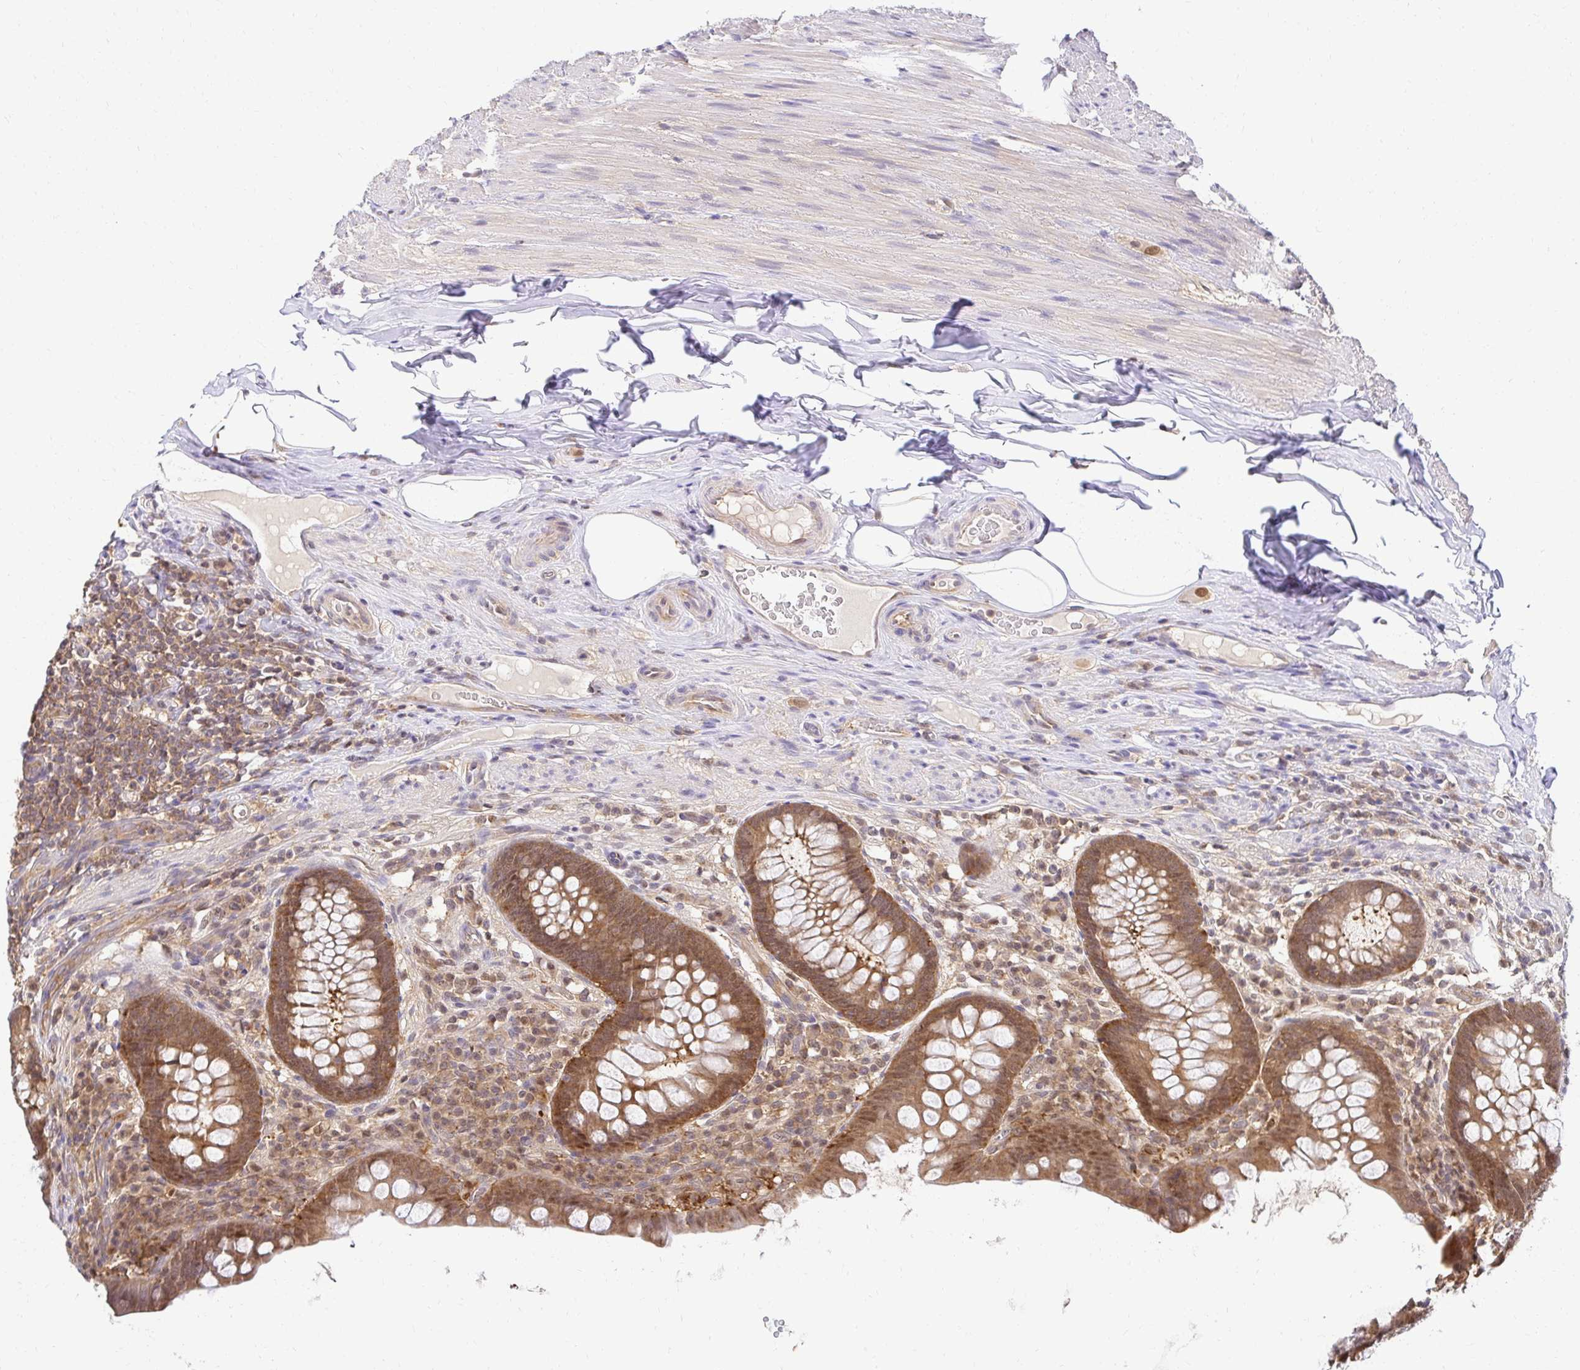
{"staining": {"intensity": "moderate", "quantity": ">75%", "location": "cytoplasmic/membranous,nuclear"}, "tissue": "appendix", "cell_type": "Glandular cells", "image_type": "normal", "snomed": [{"axis": "morphology", "description": "Normal tissue, NOS"}, {"axis": "topography", "description": "Appendix"}], "caption": "High-magnification brightfield microscopy of benign appendix stained with DAB (brown) and counterstained with hematoxylin (blue). glandular cells exhibit moderate cytoplasmic/membranous,nuclear positivity is present in approximately>75% of cells. (DAB (3,3'-diaminobenzidine) = brown stain, brightfield microscopy at high magnification).", "gene": "PSMA4", "patient": {"sex": "male", "age": 71}}